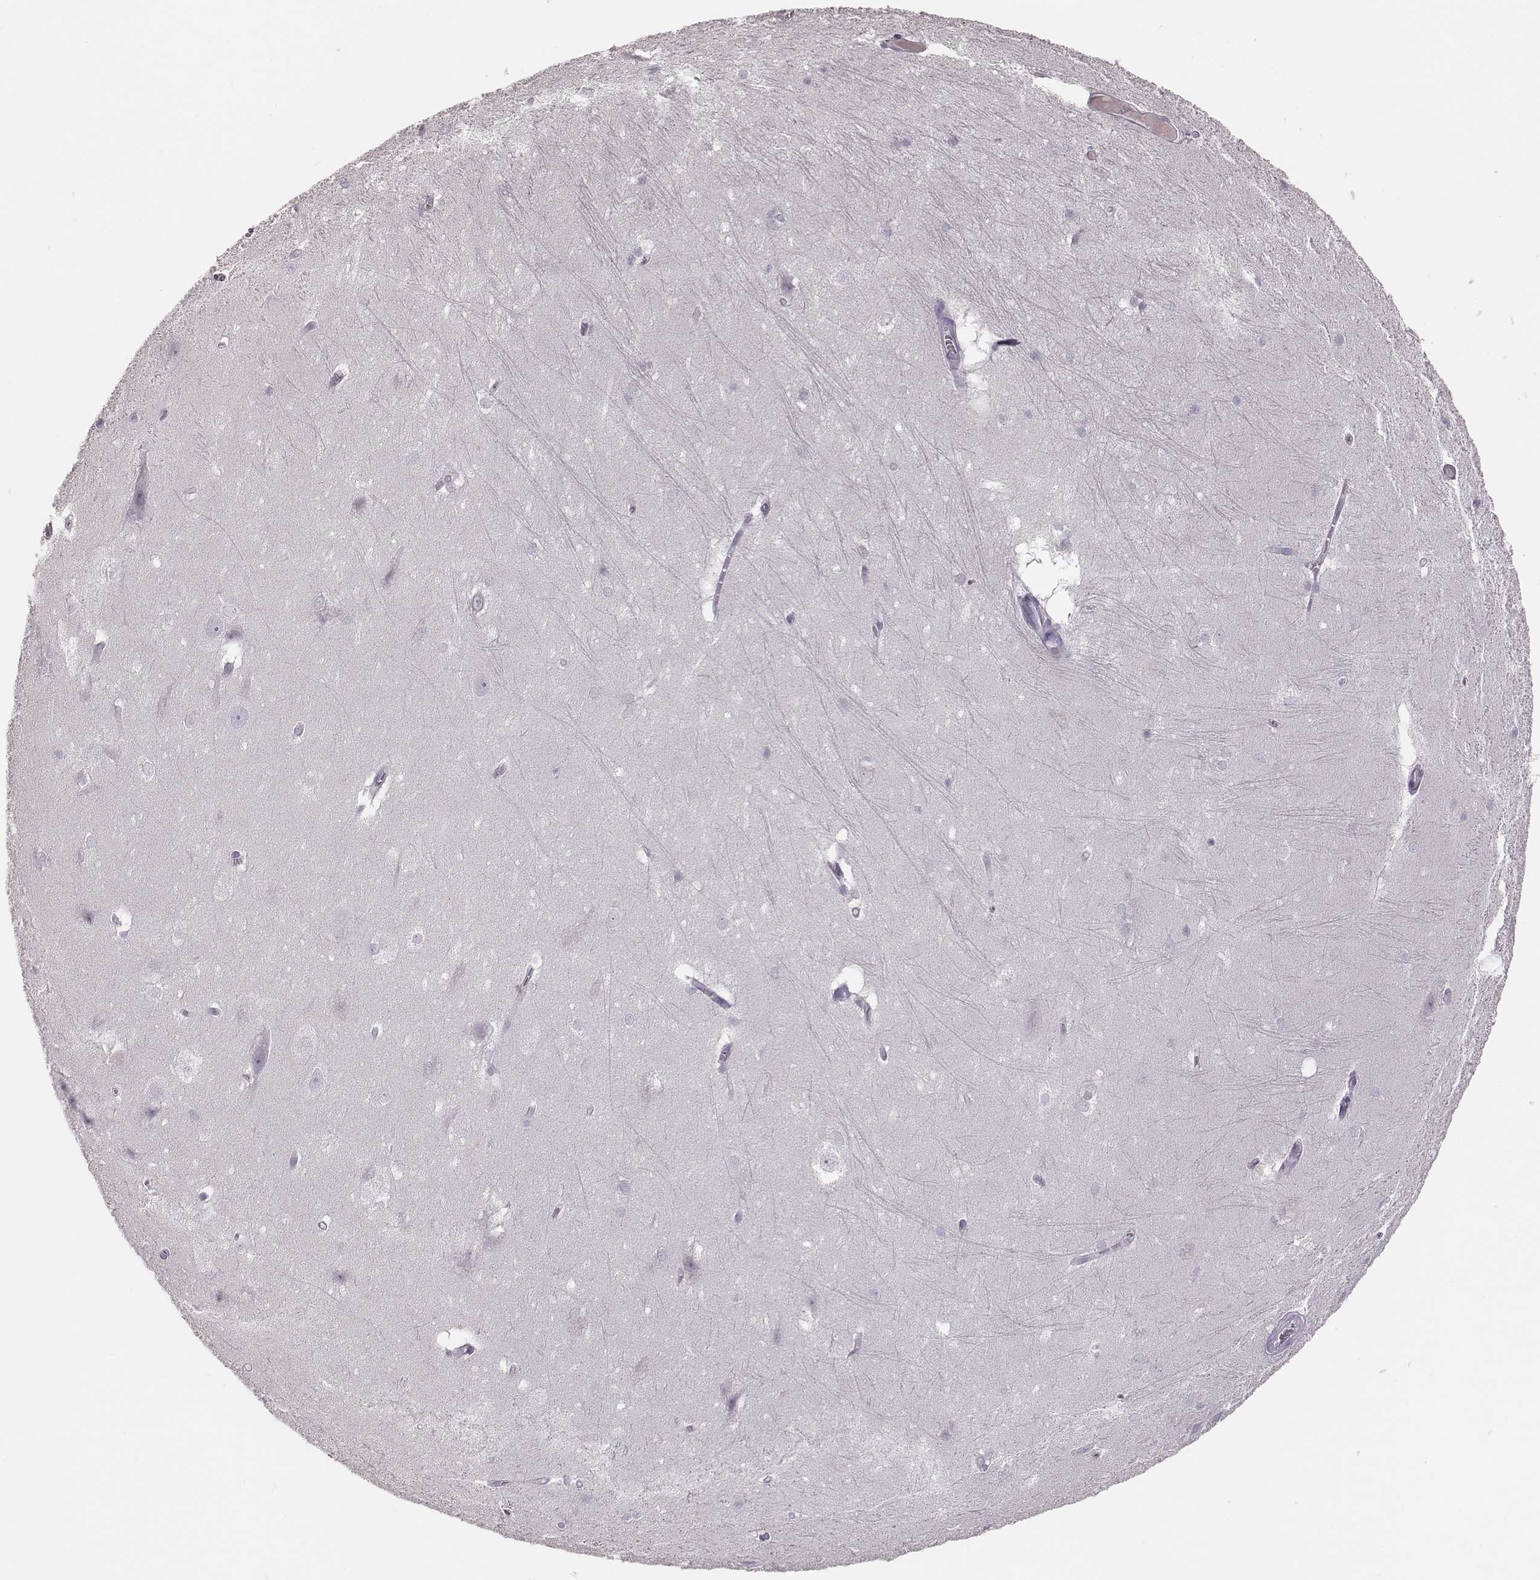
{"staining": {"intensity": "negative", "quantity": "none", "location": "none"}, "tissue": "hippocampus", "cell_type": "Glial cells", "image_type": "normal", "snomed": [{"axis": "morphology", "description": "Normal tissue, NOS"}, {"axis": "topography", "description": "Cerebral cortex"}, {"axis": "topography", "description": "Hippocampus"}], "caption": "DAB immunohistochemical staining of unremarkable human hippocampus reveals no significant expression in glial cells. The staining was performed using DAB (3,3'-diaminobenzidine) to visualize the protein expression in brown, while the nuclei were stained in blue with hematoxylin (Magnification: 20x).", "gene": "PDCD1", "patient": {"sex": "female", "age": 19}}